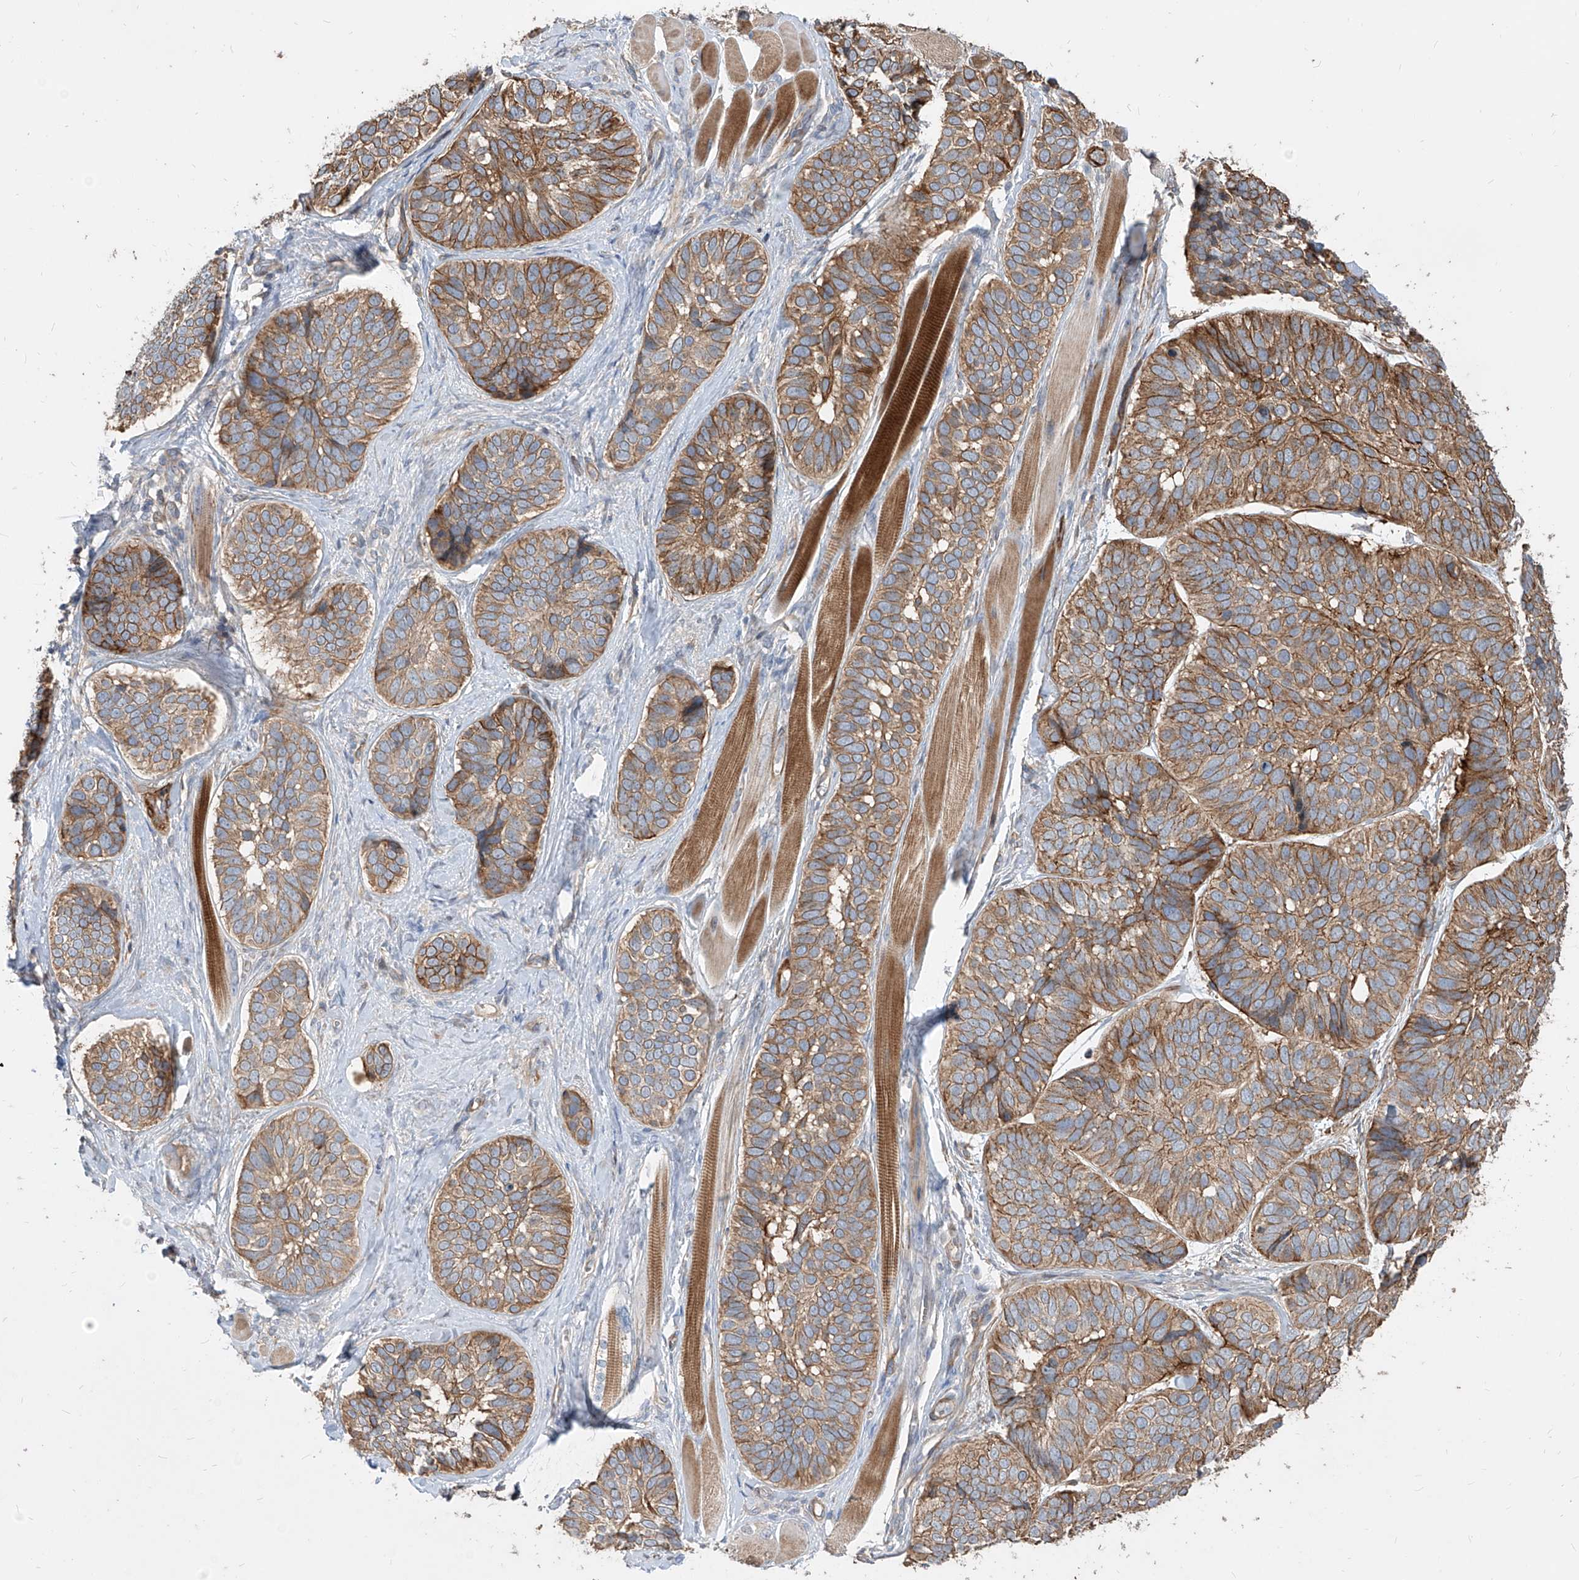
{"staining": {"intensity": "moderate", "quantity": ">75%", "location": "cytoplasmic/membranous"}, "tissue": "skin cancer", "cell_type": "Tumor cells", "image_type": "cancer", "snomed": [{"axis": "morphology", "description": "Basal cell carcinoma"}, {"axis": "topography", "description": "Skin"}], "caption": "An image of human skin cancer (basal cell carcinoma) stained for a protein exhibits moderate cytoplasmic/membranous brown staining in tumor cells.", "gene": "FAM83B", "patient": {"sex": "male", "age": 62}}